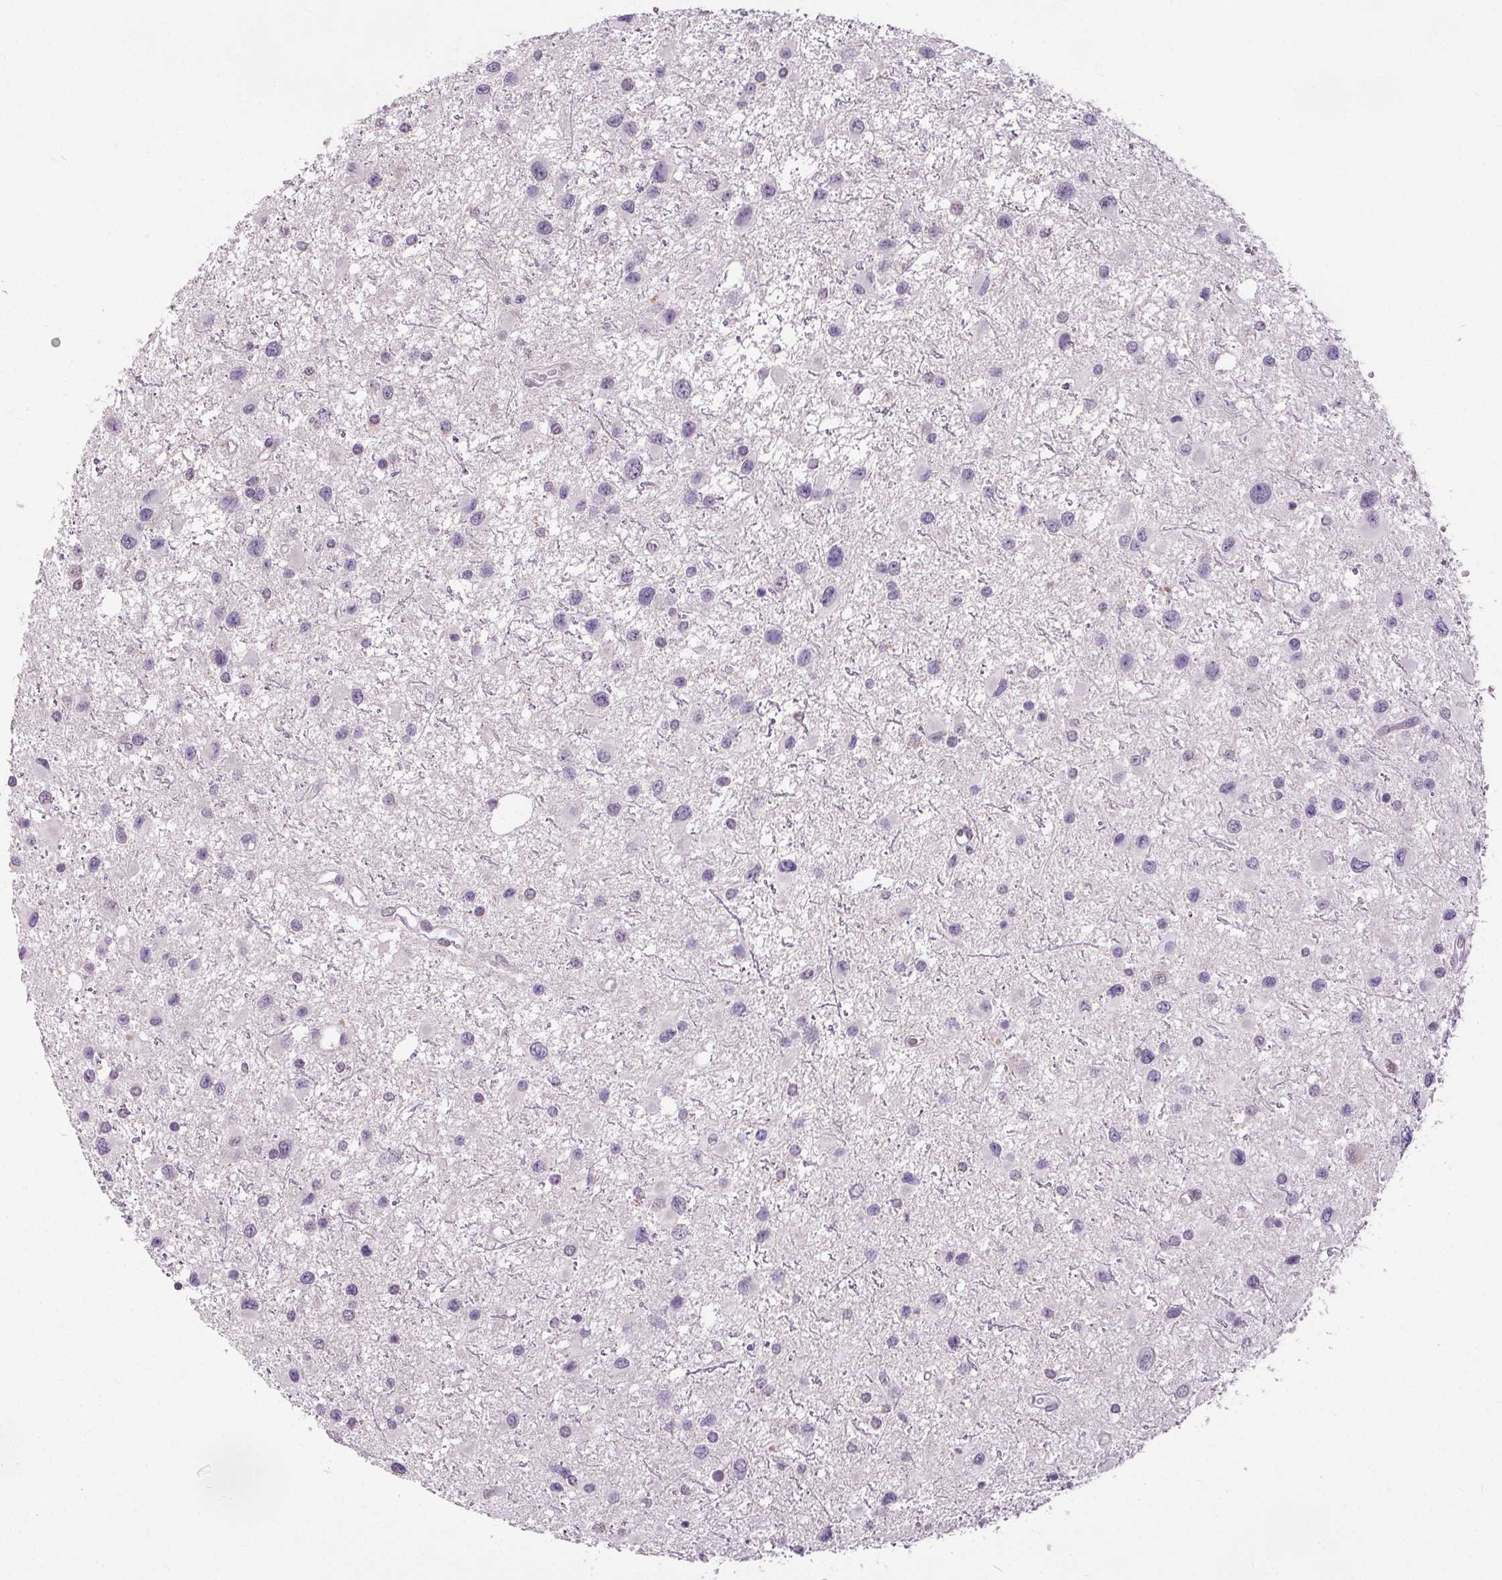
{"staining": {"intensity": "negative", "quantity": "none", "location": "none"}, "tissue": "glioma", "cell_type": "Tumor cells", "image_type": "cancer", "snomed": [{"axis": "morphology", "description": "Glioma, malignant, Low grade"}, {"axis": "topography", "description": "Brain"}], "caption": "The photomicrograph shows no significant staining in tumor cells of malignant low-grade glioma.", "gene": "SLC2A9", "patient": {"sex": "female", "age": 32}}